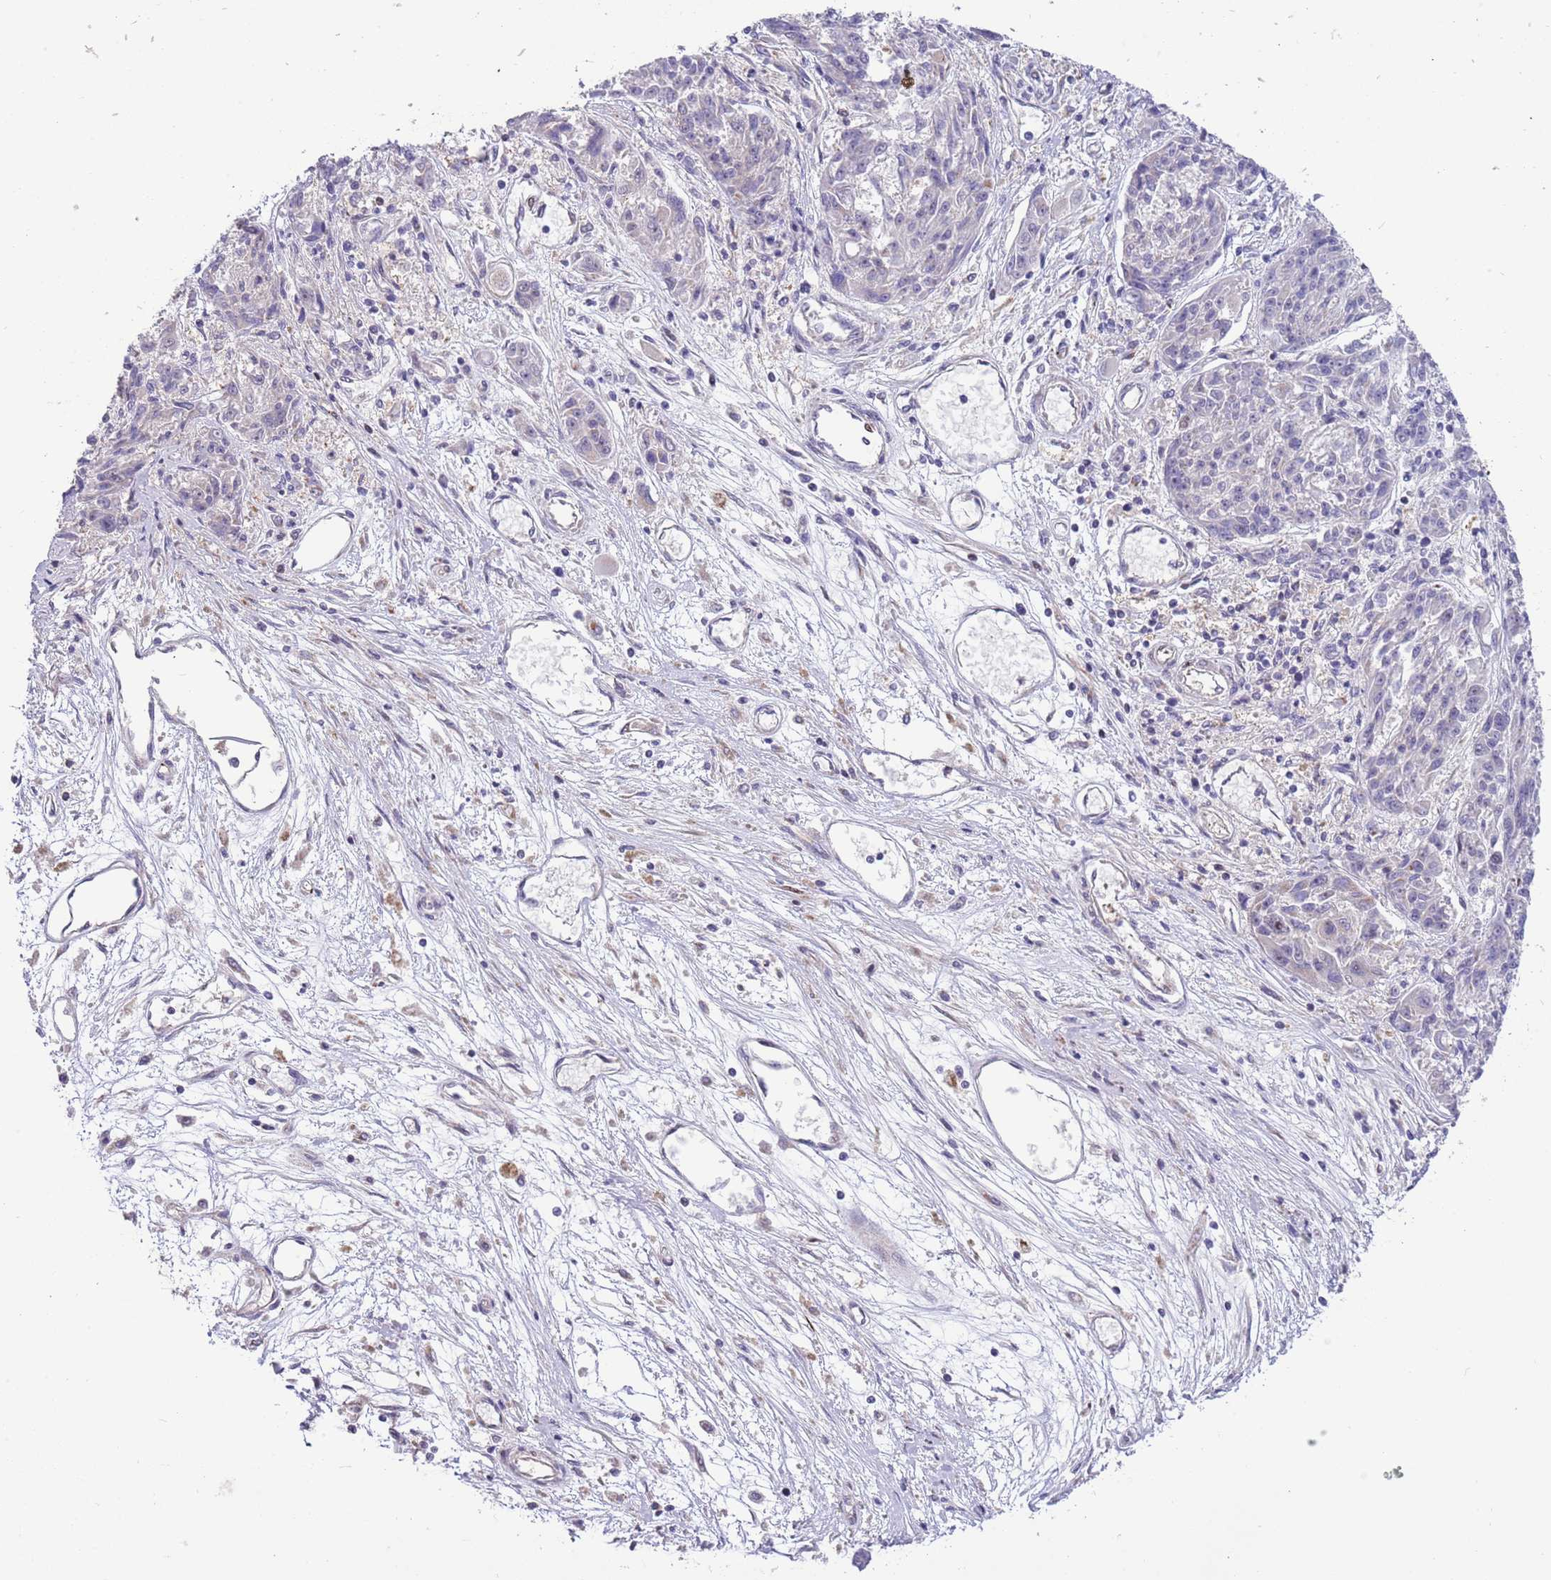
{"staining": {"intensity": "negative", "quantity": "none", "location": "none"}, "tissue": "melanoma", "cell_type": "Tumor cells", "image_type": "cancer", "snomed": [{"axis": "morphology", "description": "Malignant melanoma, NOS"}, {"axis": "topography", "description": "Skin"}], "caption": "A high-resolution photomicrograph shows immunohistochemistry (IHC) staining of melanoma, which shows no significant staining in tumor cells.", "gene": "ITGB6", "patient": {"sex": "male", "age": 53}}